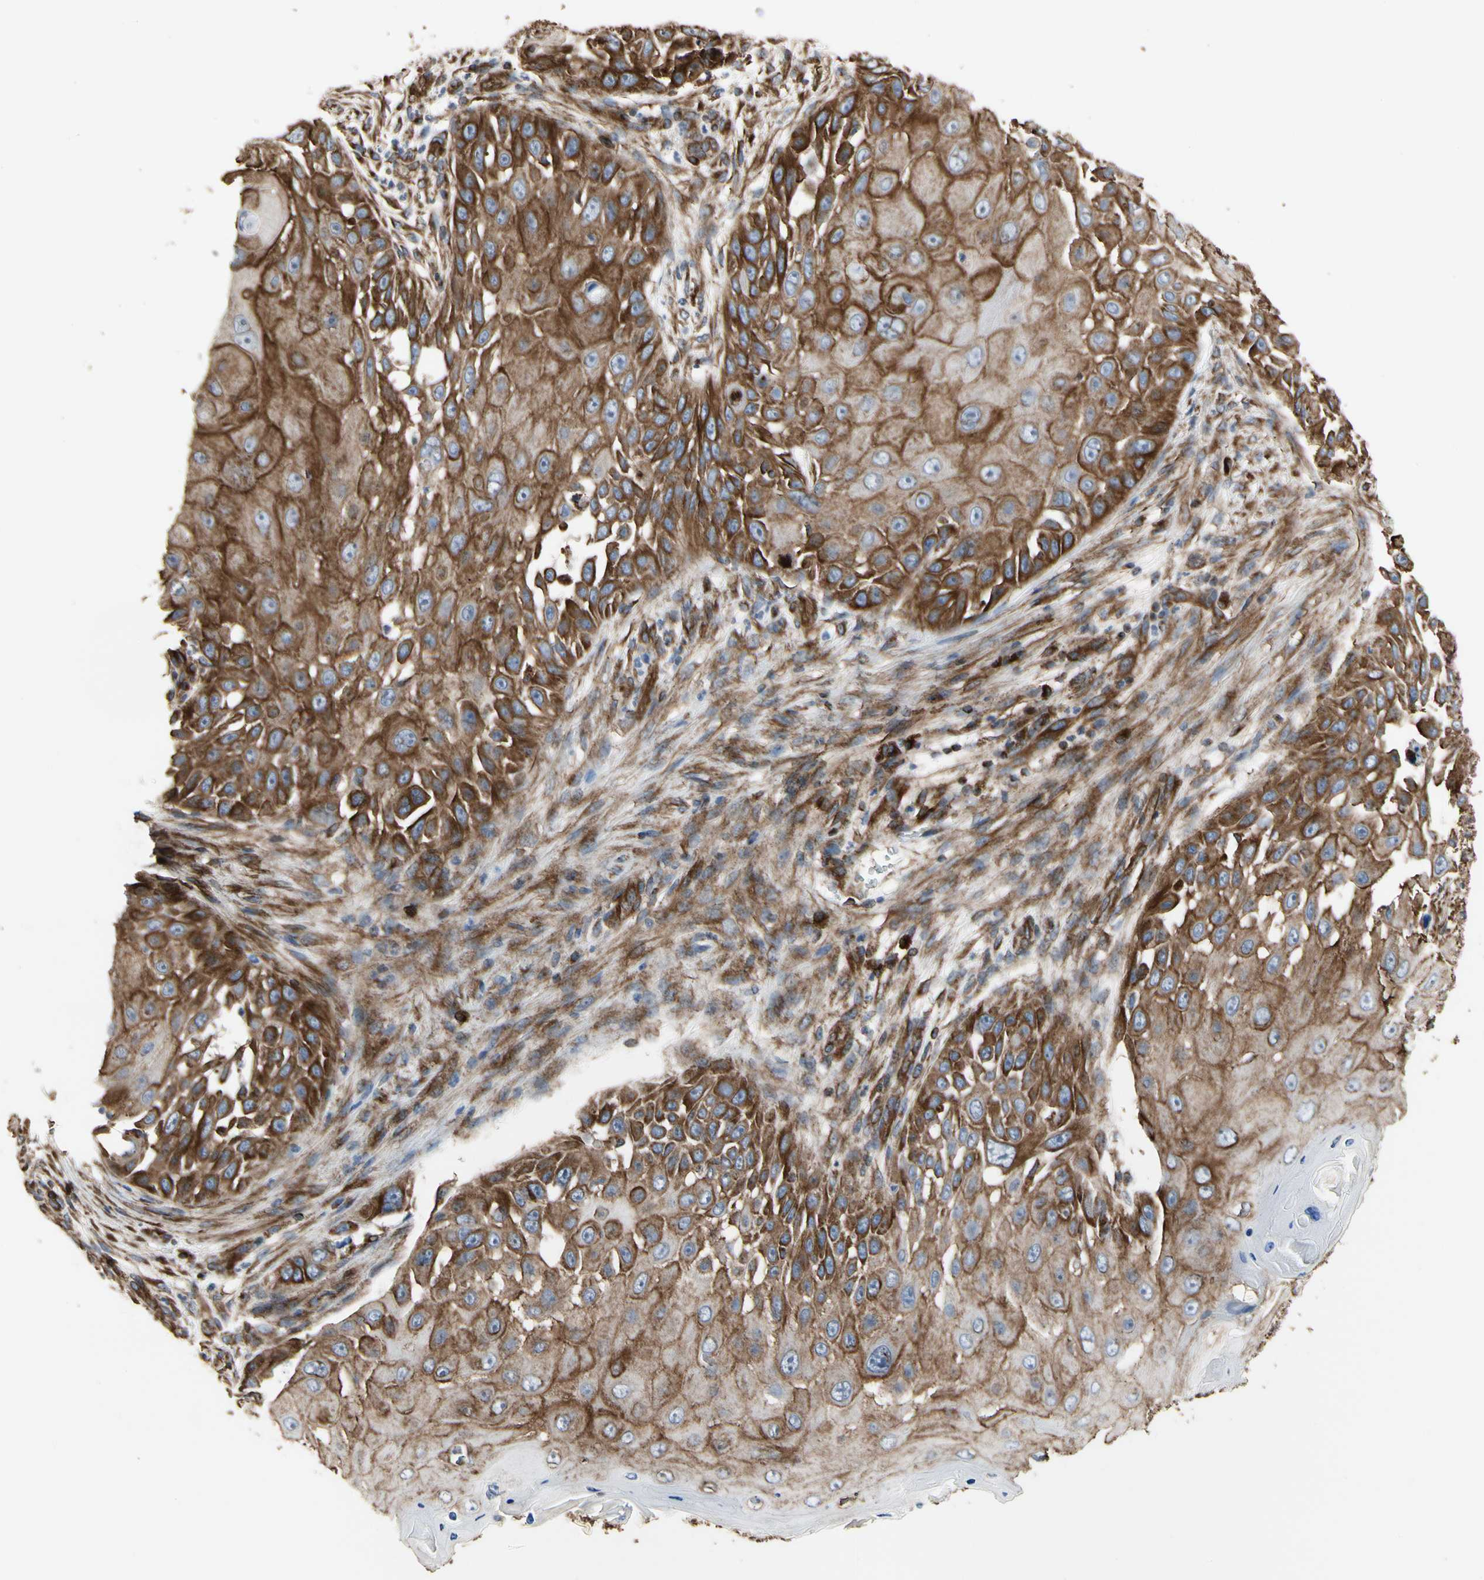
{"staining": {"intensity": "moderate", "quantity": "<25%", "location": "cytoplasmic/membranous"}, "tissue": "skin cancer", "cell_type": "Tumor cells", "image_type": "cancer", "snomed": [{"axis": "morphology", "description": "Squamous cell carcinoma, NOS"}, {"axis": "topography", "description": "Skin"}], "caption": "Human skin cancer stained with a protein marker reveals moderate staining in tumor cells.", "gene": "TUBA1A", "patient": {"sex": "female", "age": 44}}